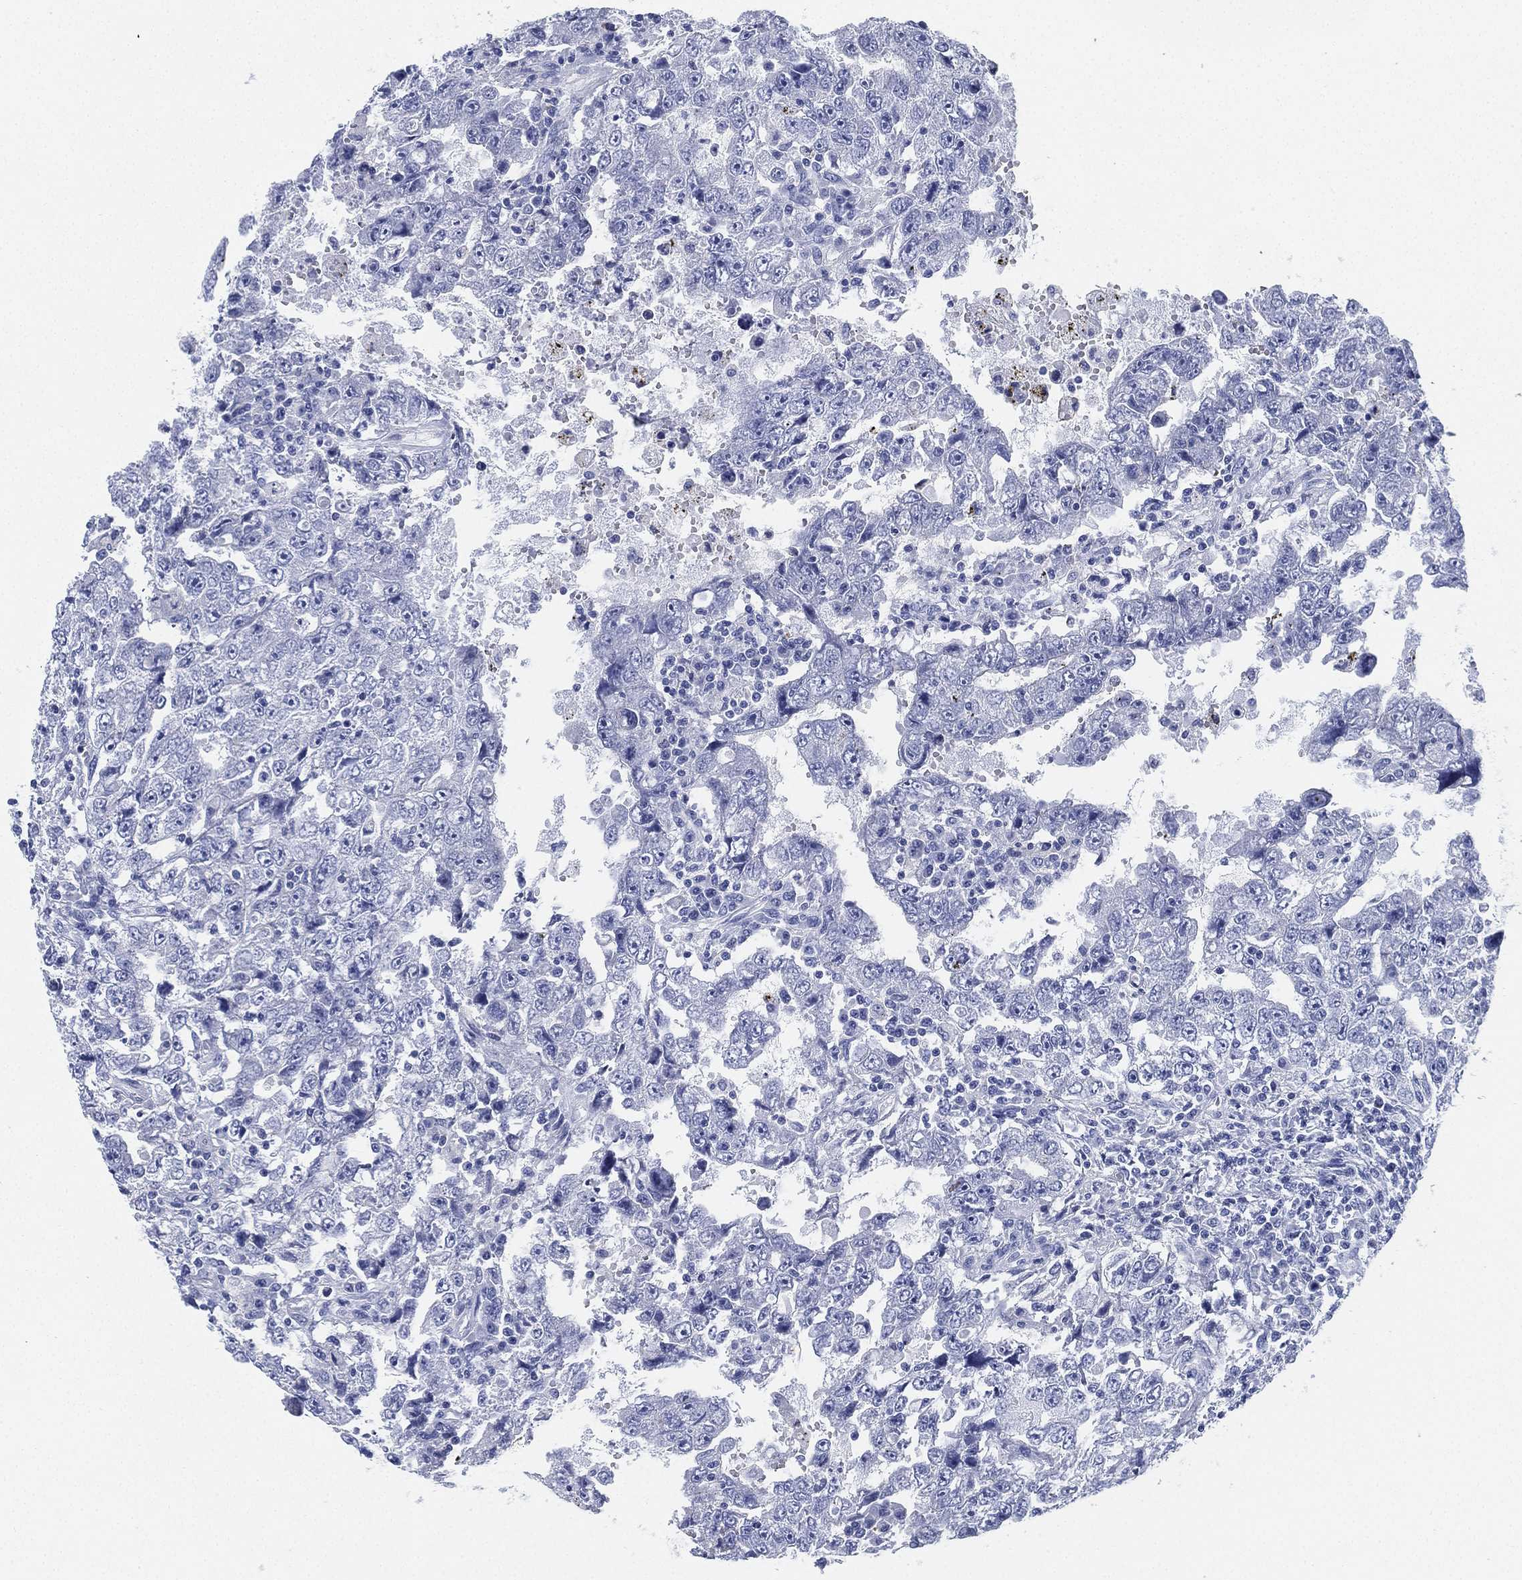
{"staining": {"intensity": "negative", "quantity": "none", "location": "none"}, "tissue": "testis cancer", "cell_type": "Tumor cells", "image_type": "cancer", "snomed": [{"axis": "morphology", "description": "Carcinoma, Embryonal, NOS"}, {"axis": "topography", "description": "Testis"}], "caption": "DAB immunohistochemical staining of testis embryonal carcinoma shows no significant staining in tumor cells. (DAB (3,3'-diaminobenzidine) immunohistochemistry (IHC), high magnification).", "gene": "DEFB121", "patient": {"sex": "male", "age": 26}}